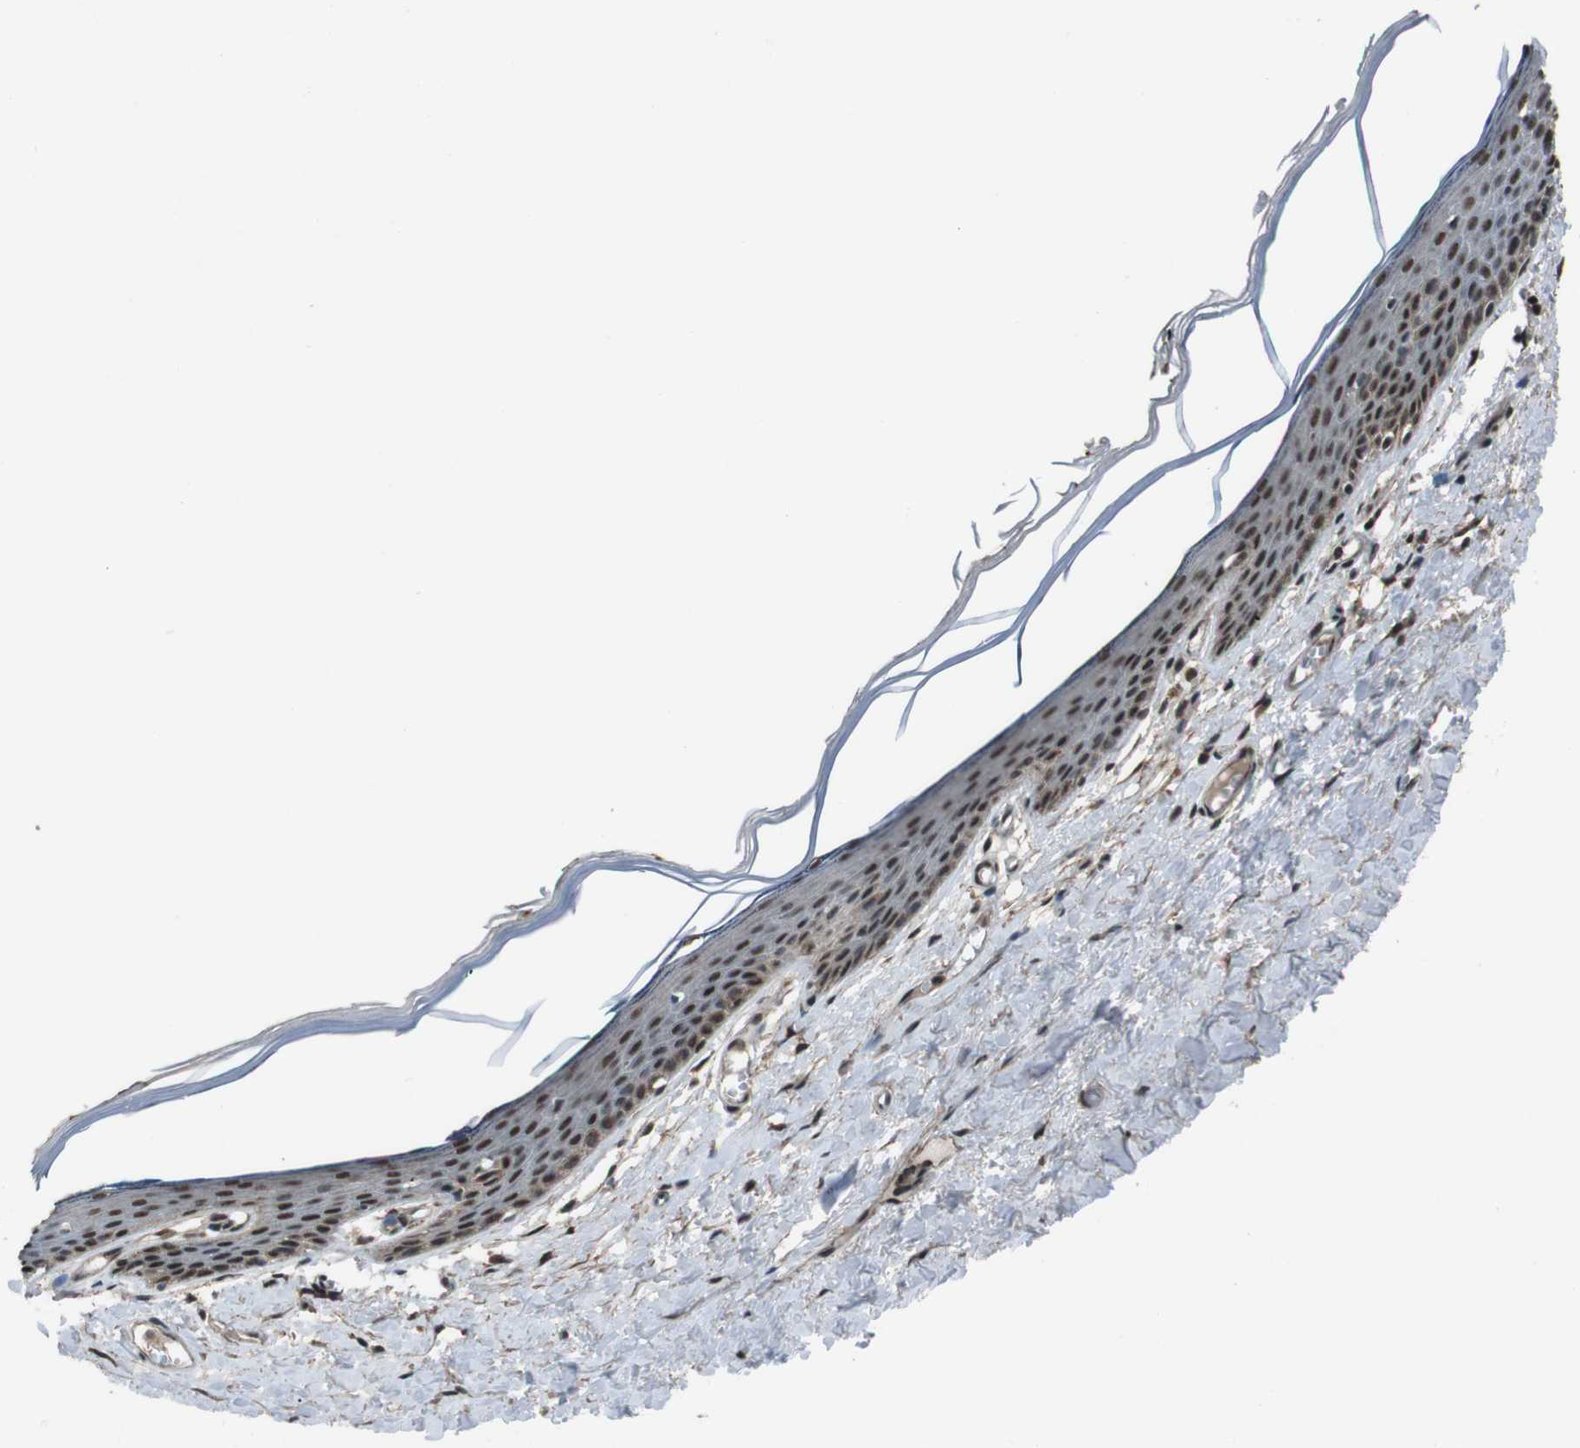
{"staining": {"intensity": "strong", "quantity": ">75%", "location": "nuclear"}, "tissue": "skin", "cell_type": "Epidermal cells", "image_type": "normal", "snomed": [{"axis": "morphology", "description": "Normal tissue, NOS"}, {"axis": "topography", "description": "Vulva"}], "caption": "This is an image of IHC staining of unremarkable skin, which shows strong positivity in the nuclear of epidermal cells.", "gene": "NR4A2", "patient": {"sex": "female", "age": 54}}